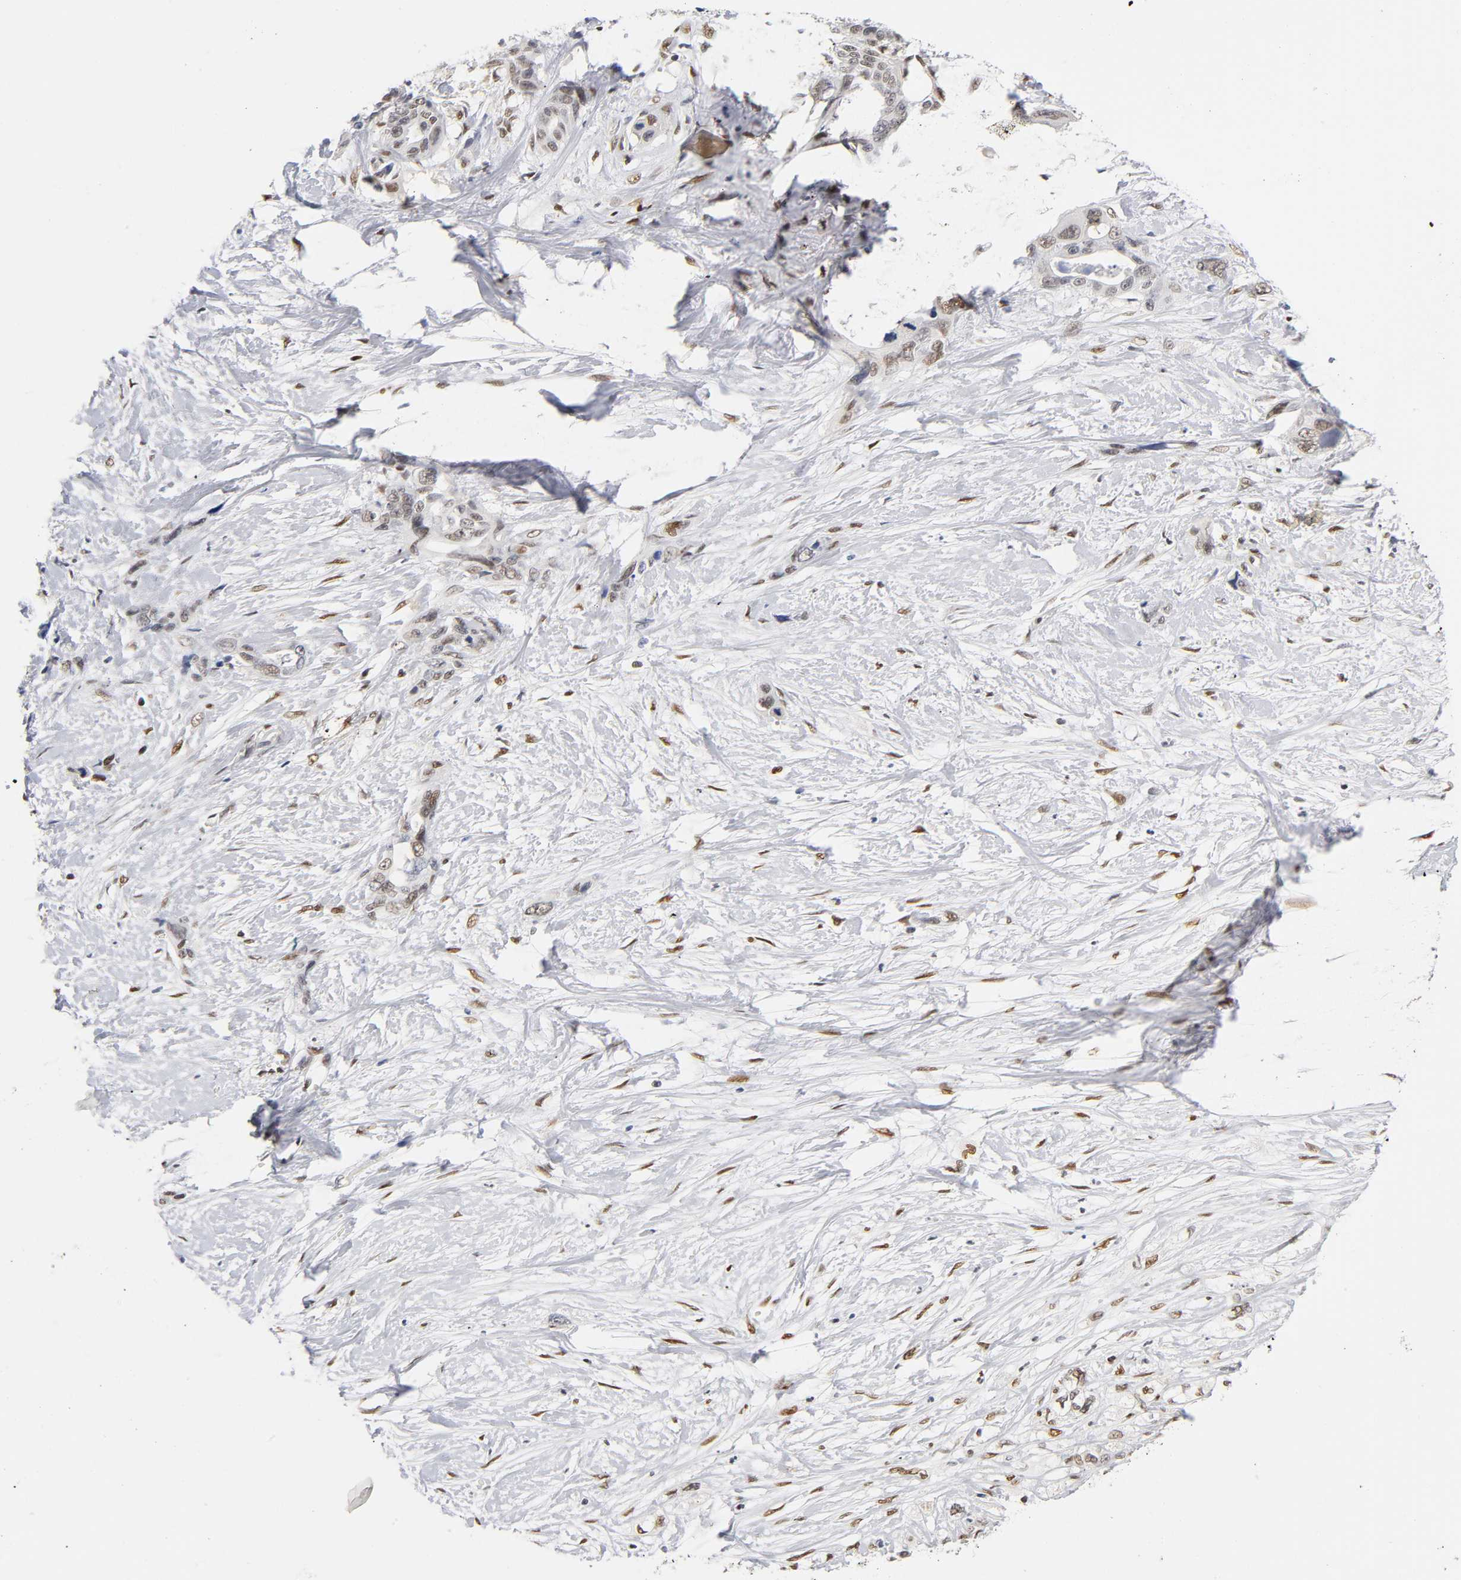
{"staining": {"intensity": "weak", "quantity": "25%-75%", "location": "nuclear"}, "tissue": "pancreatic cancer", "cell_type": "Tumor cells", "image_type": "cancer", "snomed": [{"axis": "morphology", "description": "Adenocarcinoma, NOS"}, {"axis": "topography", "description": "Pancreas"}], "caption": "IHC (DAB (3,3'-diaminobenzidine)) staining of adenocarcinoma (pancreatic) displays weak nuclear protein expression in approximately 25%-75% of tumor cells. (Brightfield microscopy of DAB IHC at high magnification).", "gene": "NR3C1", "patient": {"sex": "male", "age": 46}}